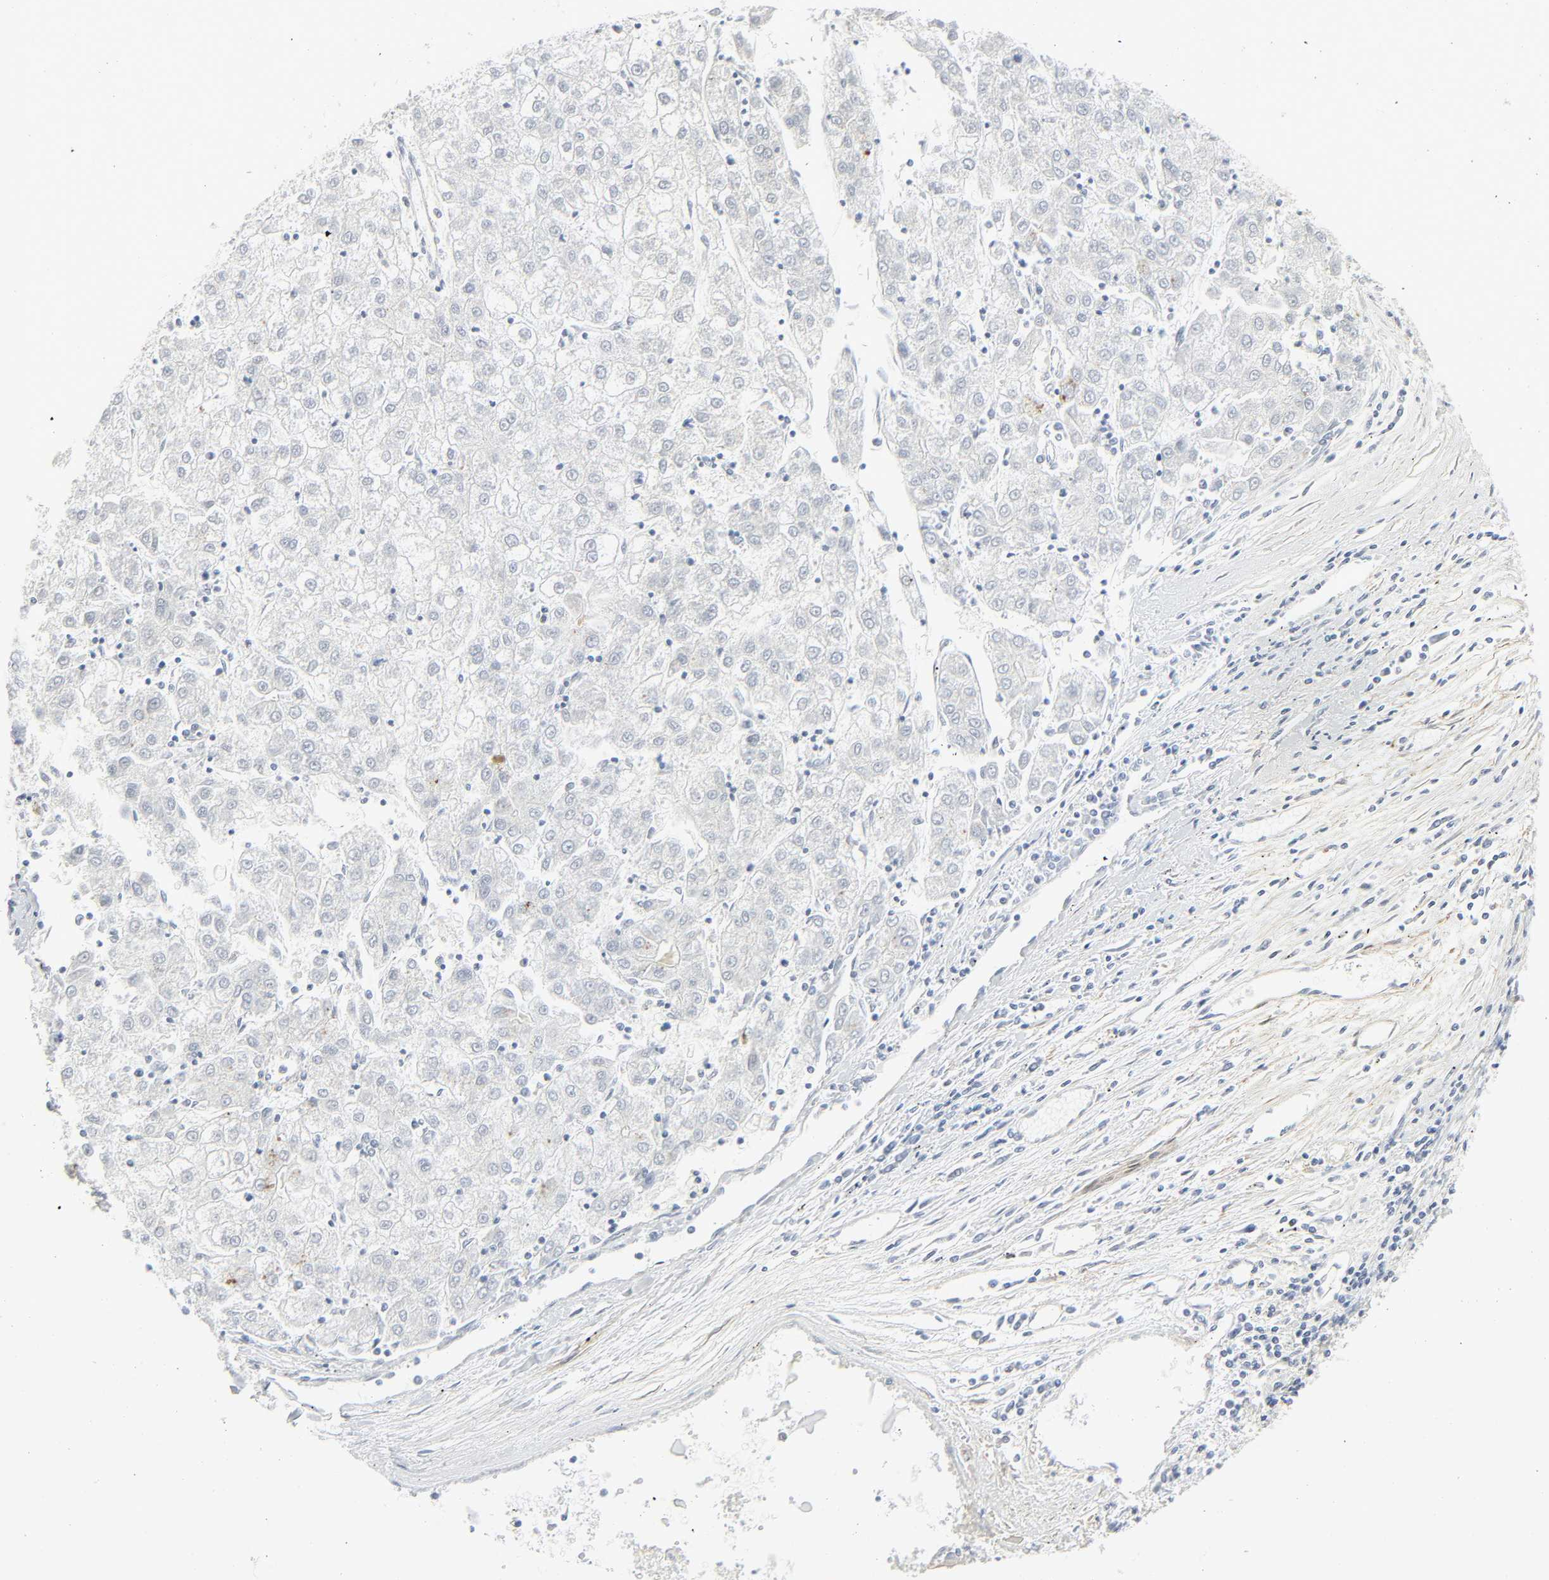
{"staining": {"intensity": "negative", "quantity": "none", "location": "none"}, "tissue": "liver cancer", "cell_type": "Tumor cells", "image_type": "cancer", "snomed": [{"axis": "morphology", "description": "Carcinoma, Hepatocellular, NOS"}, {"axis": "topography", "description": "Liver"}], "caption": "This histopathology image is of liver cancer stained with immunohistochemistry to label a protein in brown with the nuclei are counter-stained blue. There is no staining in tumor cells.", "gene": "ZBTB16", "patient": {"sex": "male", "age": 72}}